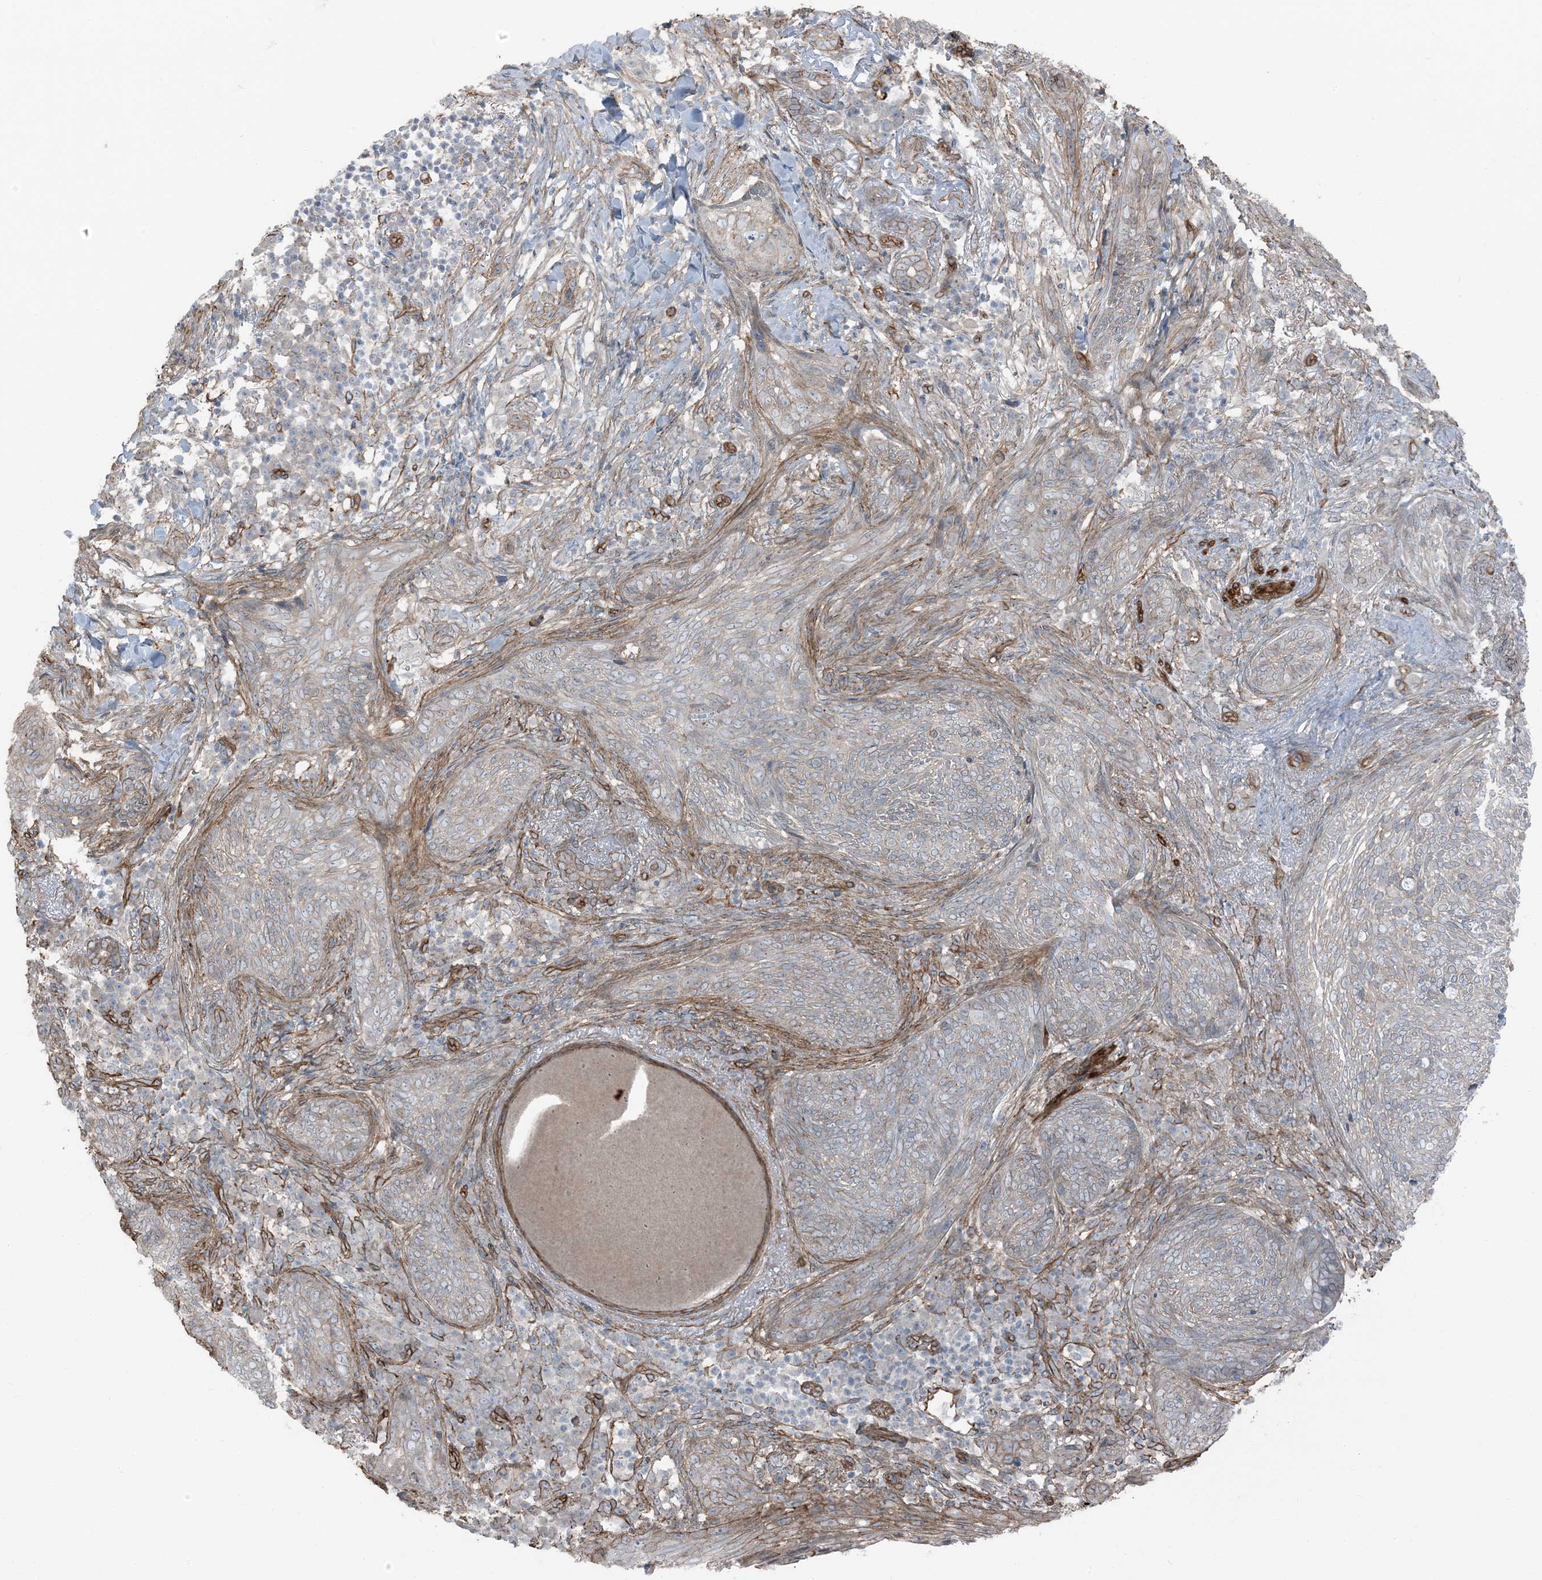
{"staining": {"intensity": "negative", "quantity": "none", "location": "none"}, "tissue": "skin cancer", "cell_type": "Tumor cells", "image_type": "cancer", "snomed": [{"axis": "morphology", "description": "Basal cell carcinoma"}, {"axis": "topography", "description": "Skin"}], "caption": "Tumor cells are negative for protein expression in human basal cell carcinoma (skin).", "gene": "ZFP90", "patient": {"sex": "male", "age": 85}}